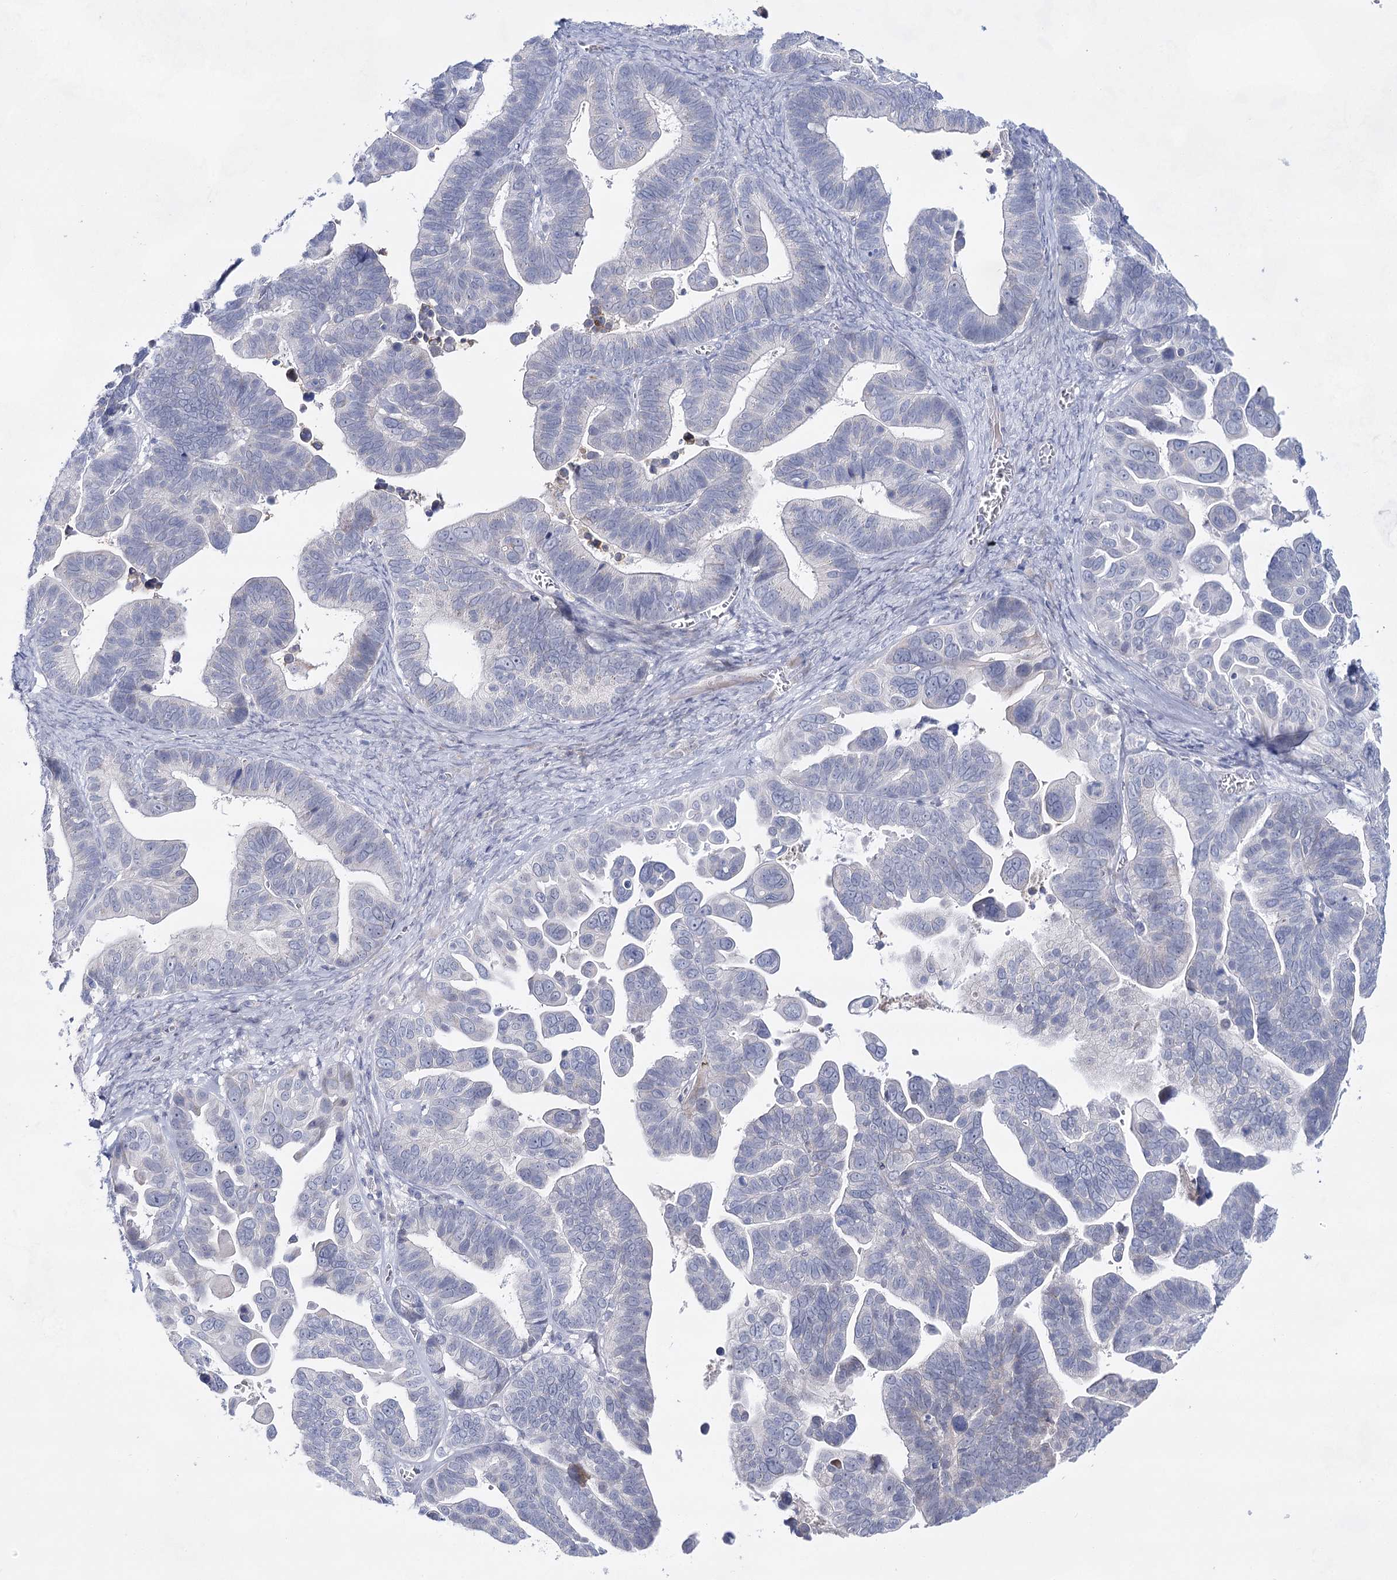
{"staining": {"intensity": "negative", "quantity": "none", "location": "none"}, "tissue": "ovarian cancer", "cell_type": "Tumor cells", "image_type": "cancer", "snomed": [{"axis": "morphology", "description": "Cystadenocarcinoma, serous, NOS"}, {"axis": "topography", "description": "Ovary"}], "caption": "DAB (3,3'-diaminobenzidine) immunohistochemical staining of serous cystadenocarcinoma (ovarian) reveals no significant staining in tumor cells.", "gene": "BPHL", "patient": {"sex": "female", "age": 56}}